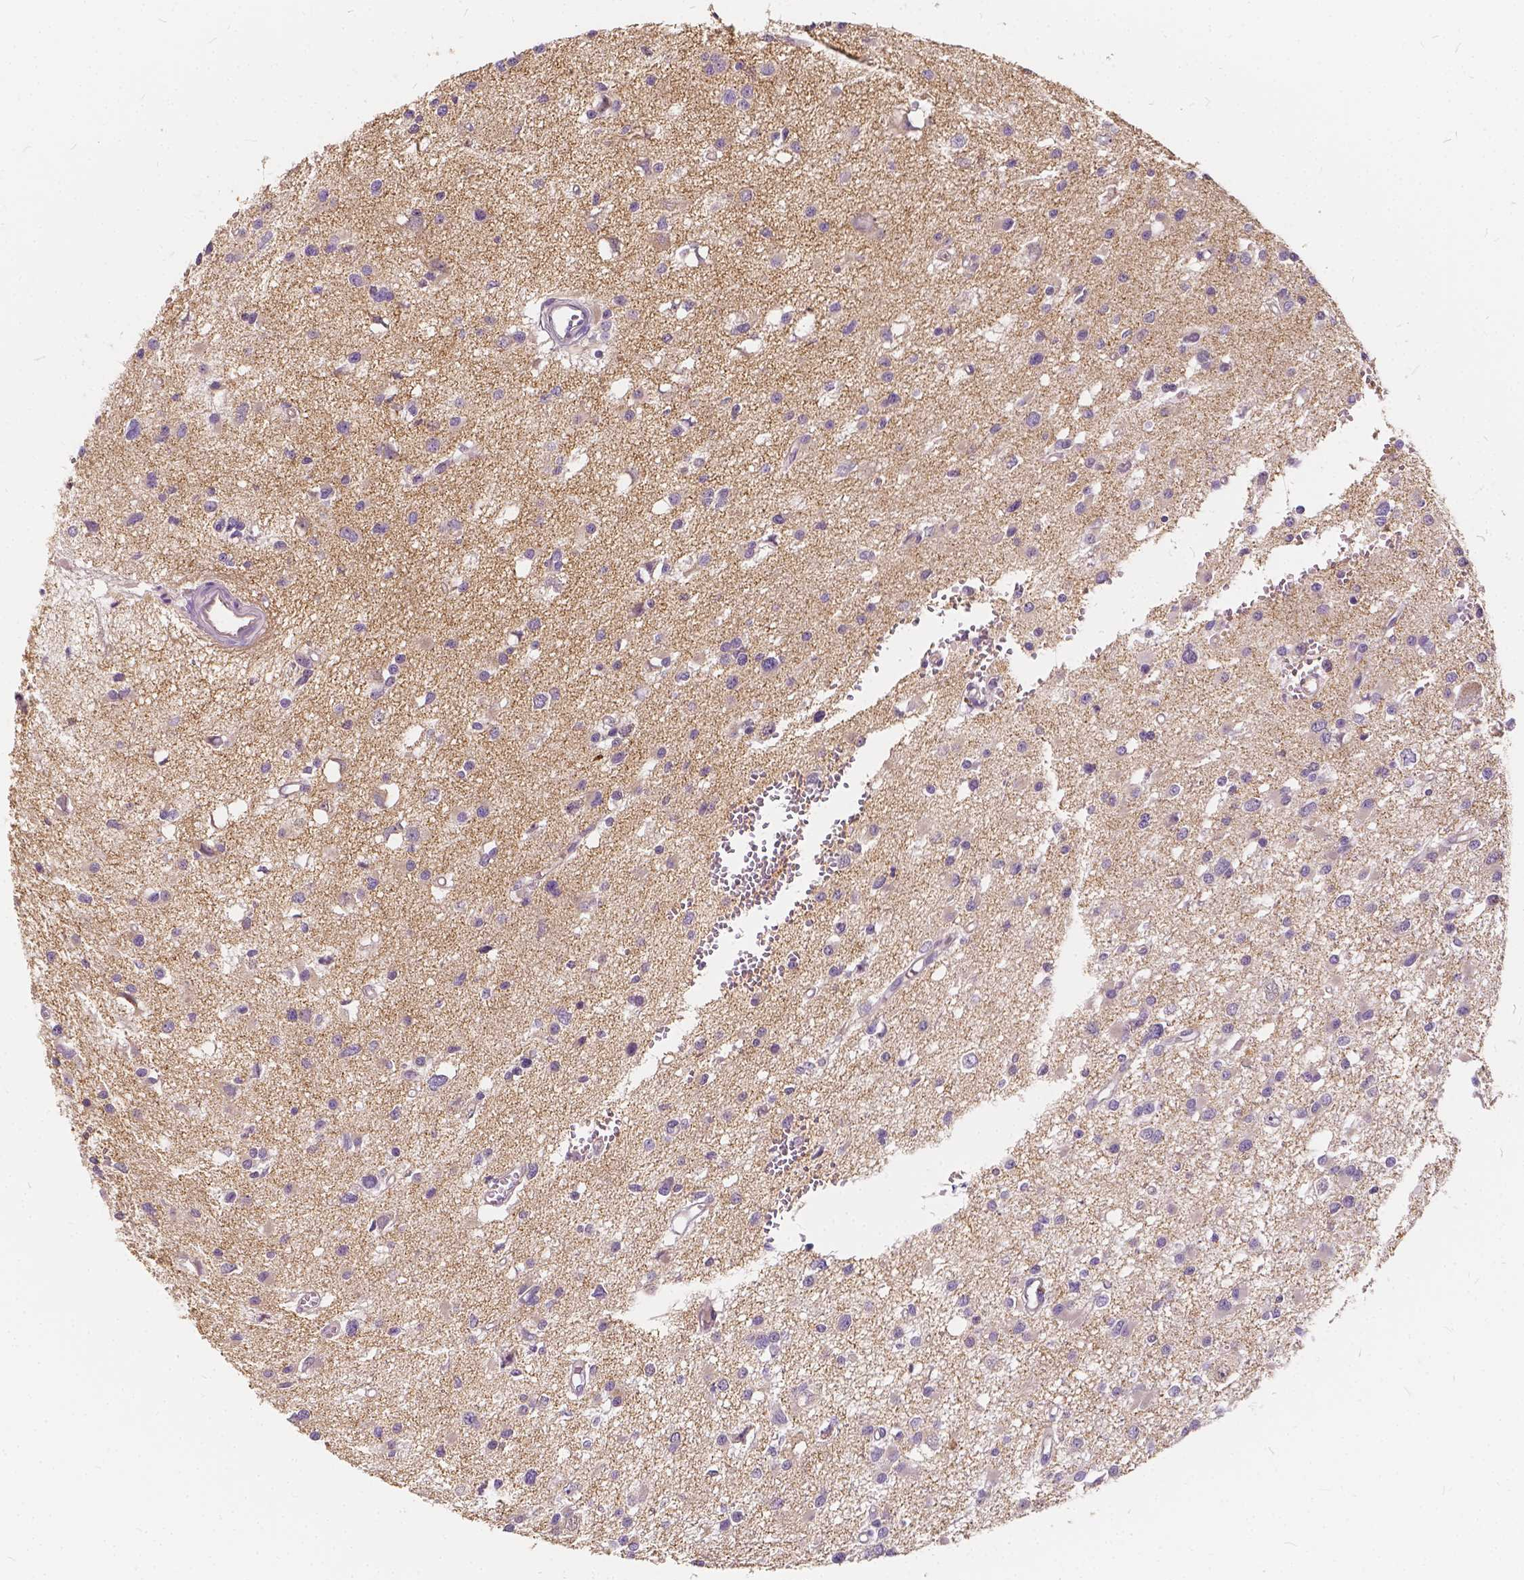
{"staining": {"intensity": "negative", "quantity": "none", "location": "none"}, "tissue": "glioma", "cell_type": "Tumor cells", "image_type": "cancer", "snomed": [{"axis": "morphology", "description": "Glioma, malignant, High grade"}, {"axis": "topography", "description": "Brain"}], "caption": "An image of human malignant glioma (high-grade) is negative for staining in tumor cells.", "gene": "KIAA0513", "patient": {"sex": "male", "age": 54}}